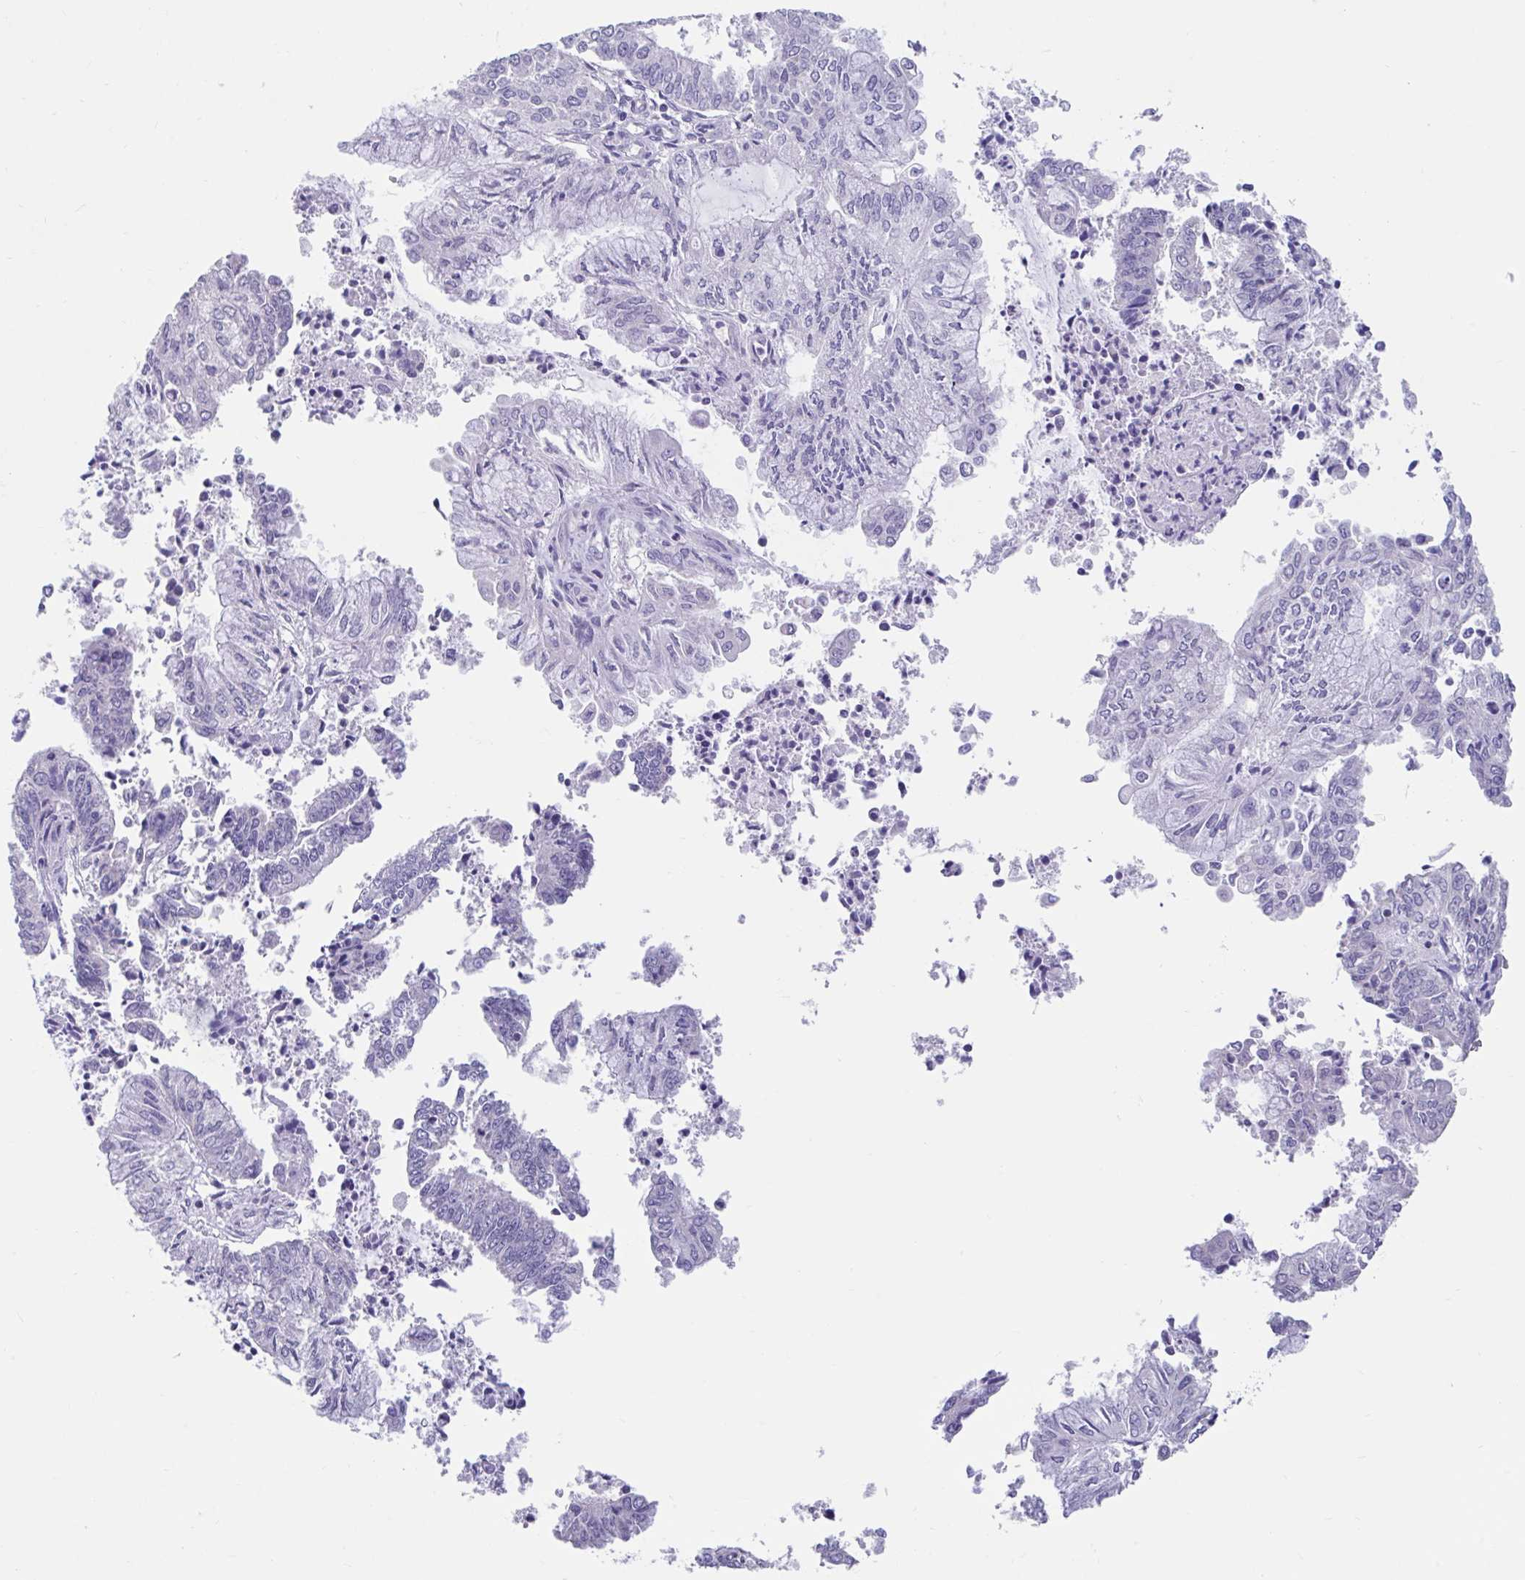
{"staining": {"intensity": "negative", "quantity": "none", "location": "none"}, "tissue": "endometrial cancer", "cell_type": "Tumor cells", "image_type": "cancer", "snomed": [{"axis": "morphology", "description": "Adenocarcinoma, NOS"}, {"axis": "topography", "description": "Endometrium"}], "caption": "Tumor cells are negative for protein expression in human endometrial cancer. (Stains: DAB (3,3'-diaminobenzidine) immunohistochemistry (IHC) with hematoxylin counter stain, Microscopy: brightfield microscopy at high magnification).", "gene": "GPR162", "patient": {"sex": "female", "age": 61}}